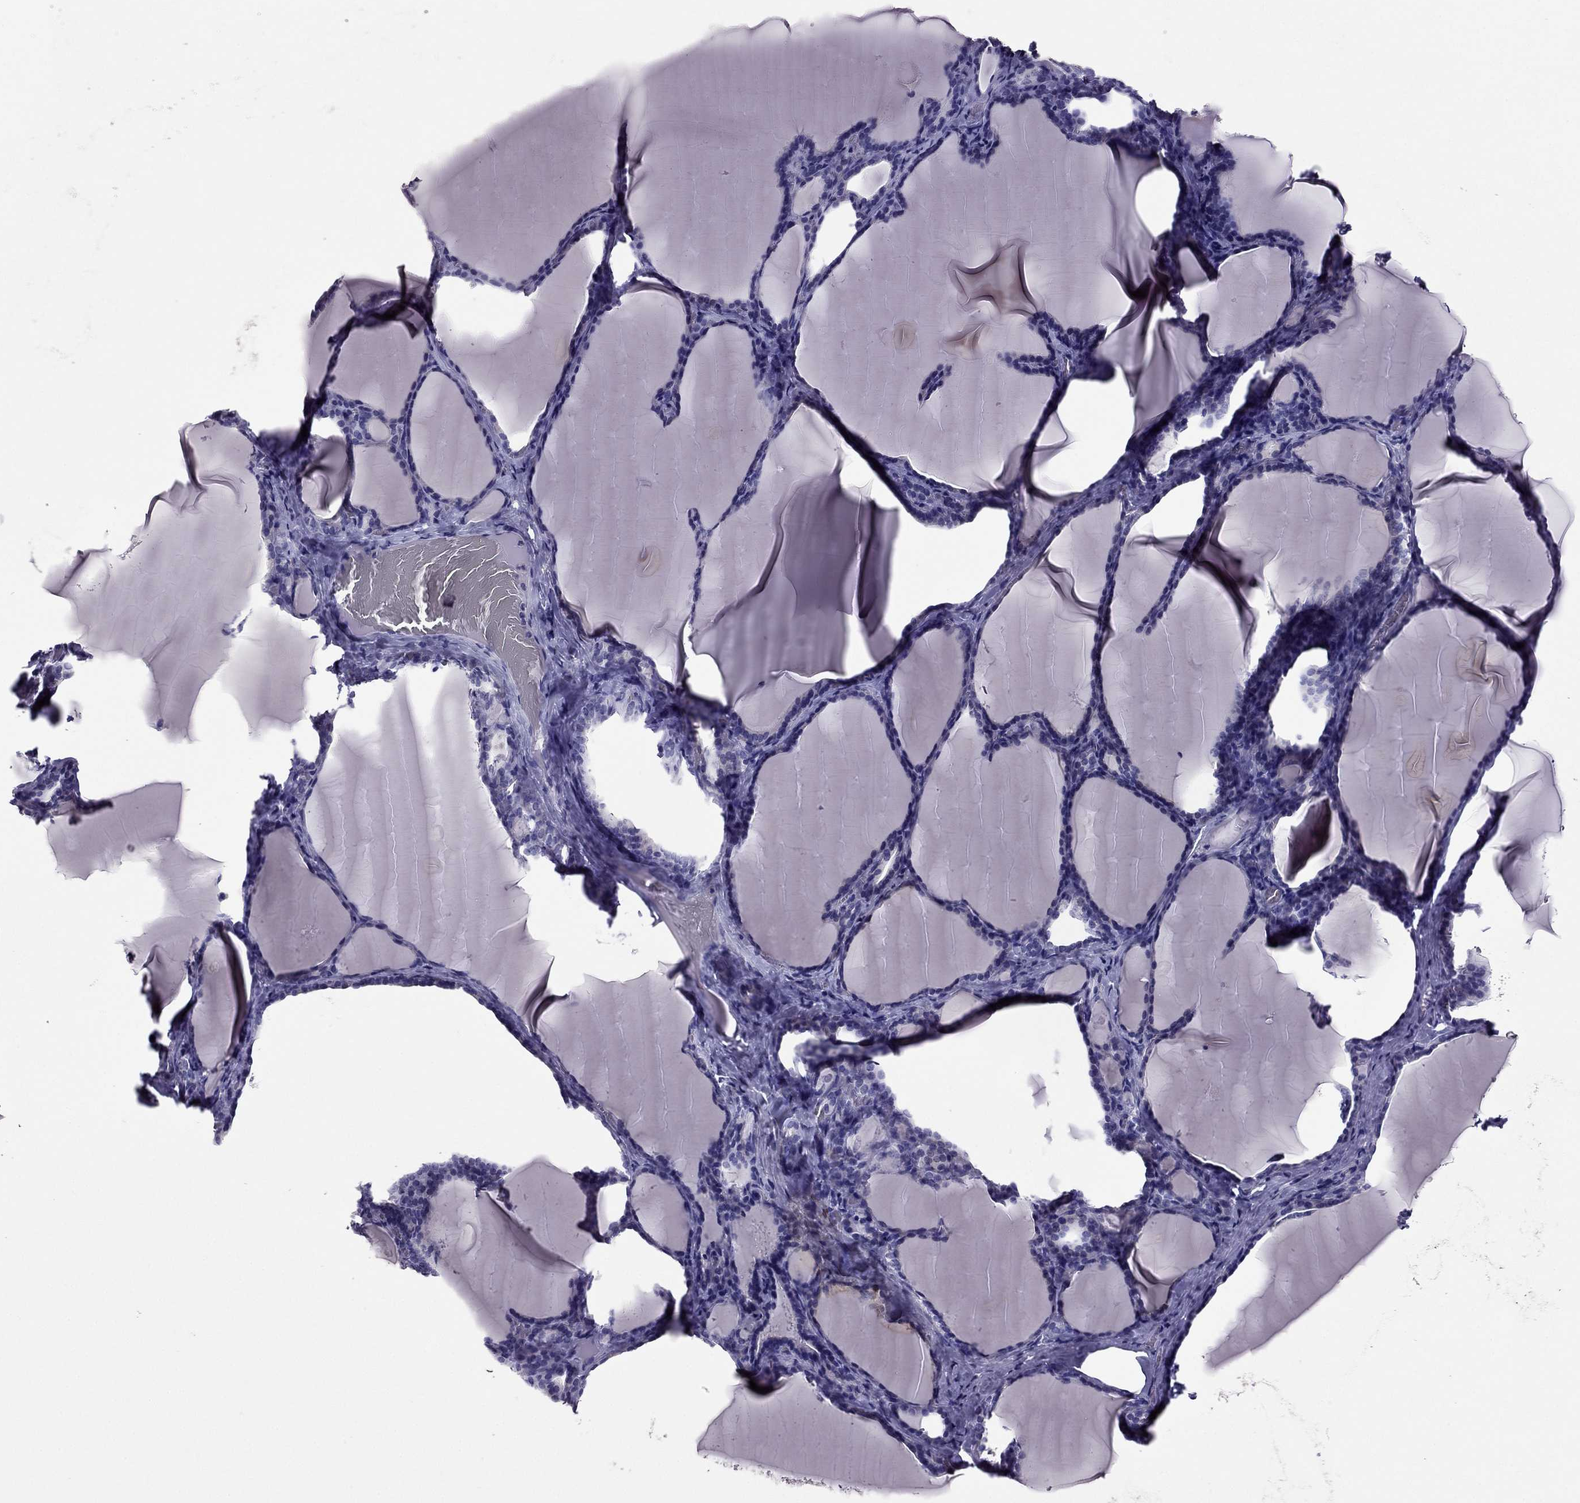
{"staining": {"intensity": "negative", "quantity": "none", "location": "none"}, "tissue": "thyroid gland", "cell_type": "Glandular cells", "image_type": "normal", "snomed": [{"axis": "morphology", "description": "Normal tissue, NOS"}, {"axis": "morphology", "description": "Hyperplasia, NOS"}, {"axis": "topography", "description": "Thyroid gland"}], "caption": "Unremarkable thyroid gland was stained to show a protein in brown. There is no significant expression in glandular cells. (Stains: DAB (3,3'-diaminobenzidine) immunohistochemistry (IHC) with hematoxylin counter stain, Microscopy: brightfield microscopy at high magnification).", "gene": "RHO", "patient": {"sex": "female", "age": 27}}